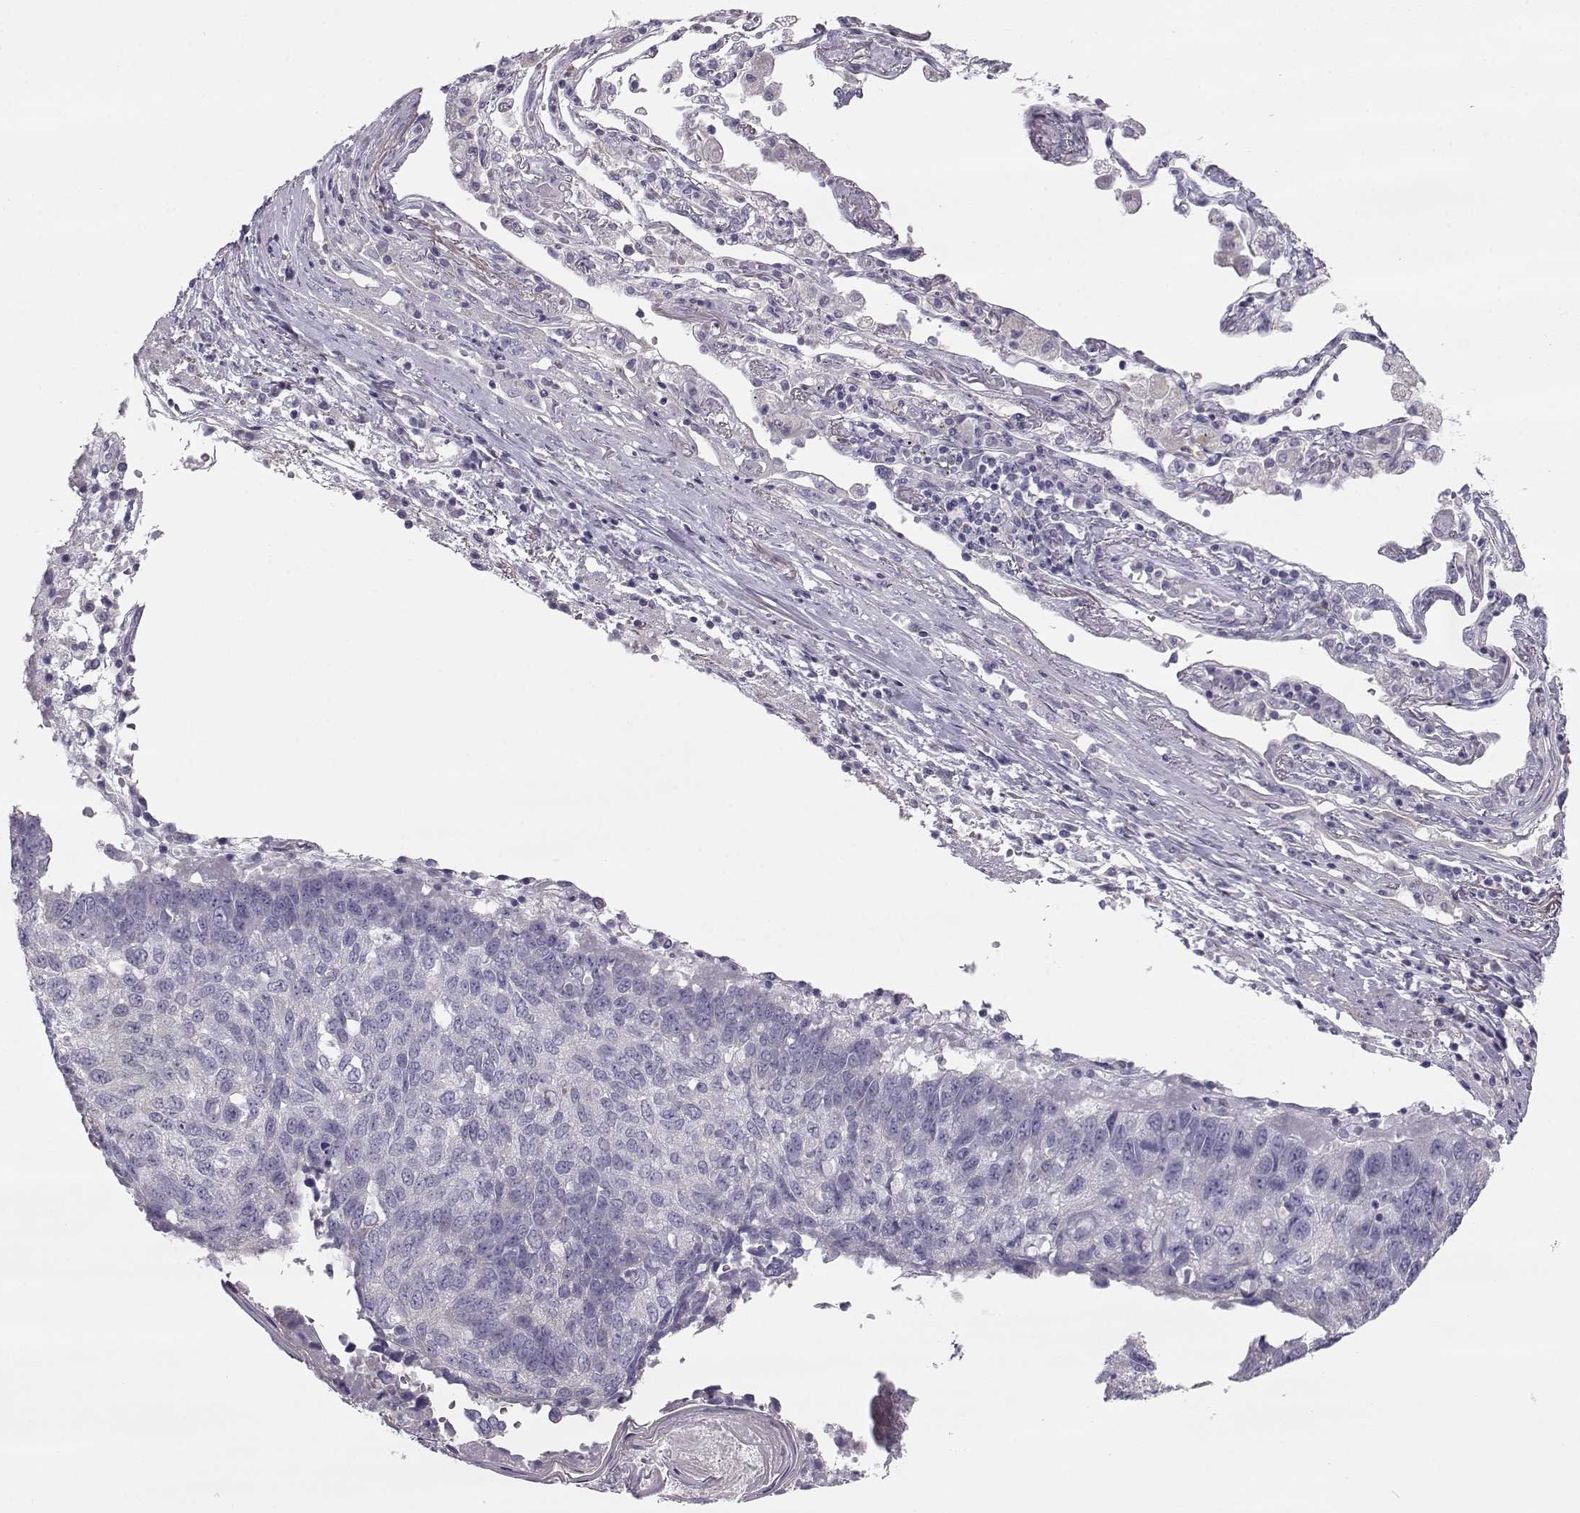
{"staining": {"intensity": "negative", "quantity": "none", "location": "none"}, "tissue": "lung cancer", "cell_type": "Tumor cells", "image_type": "cancer", "snomed": [{"axis": "morphology", "description": "Squamous cell carcinoma, NOS"}, {"axis": "topography", "description": "Lung"}], "caption": "A histopathology image of squamous cell carcinoma (lung) stained for a protein demonstrates no brown staining in tumor cells.", "gene": "GRK1", "patient": {"sex": "male", "age": 73}}